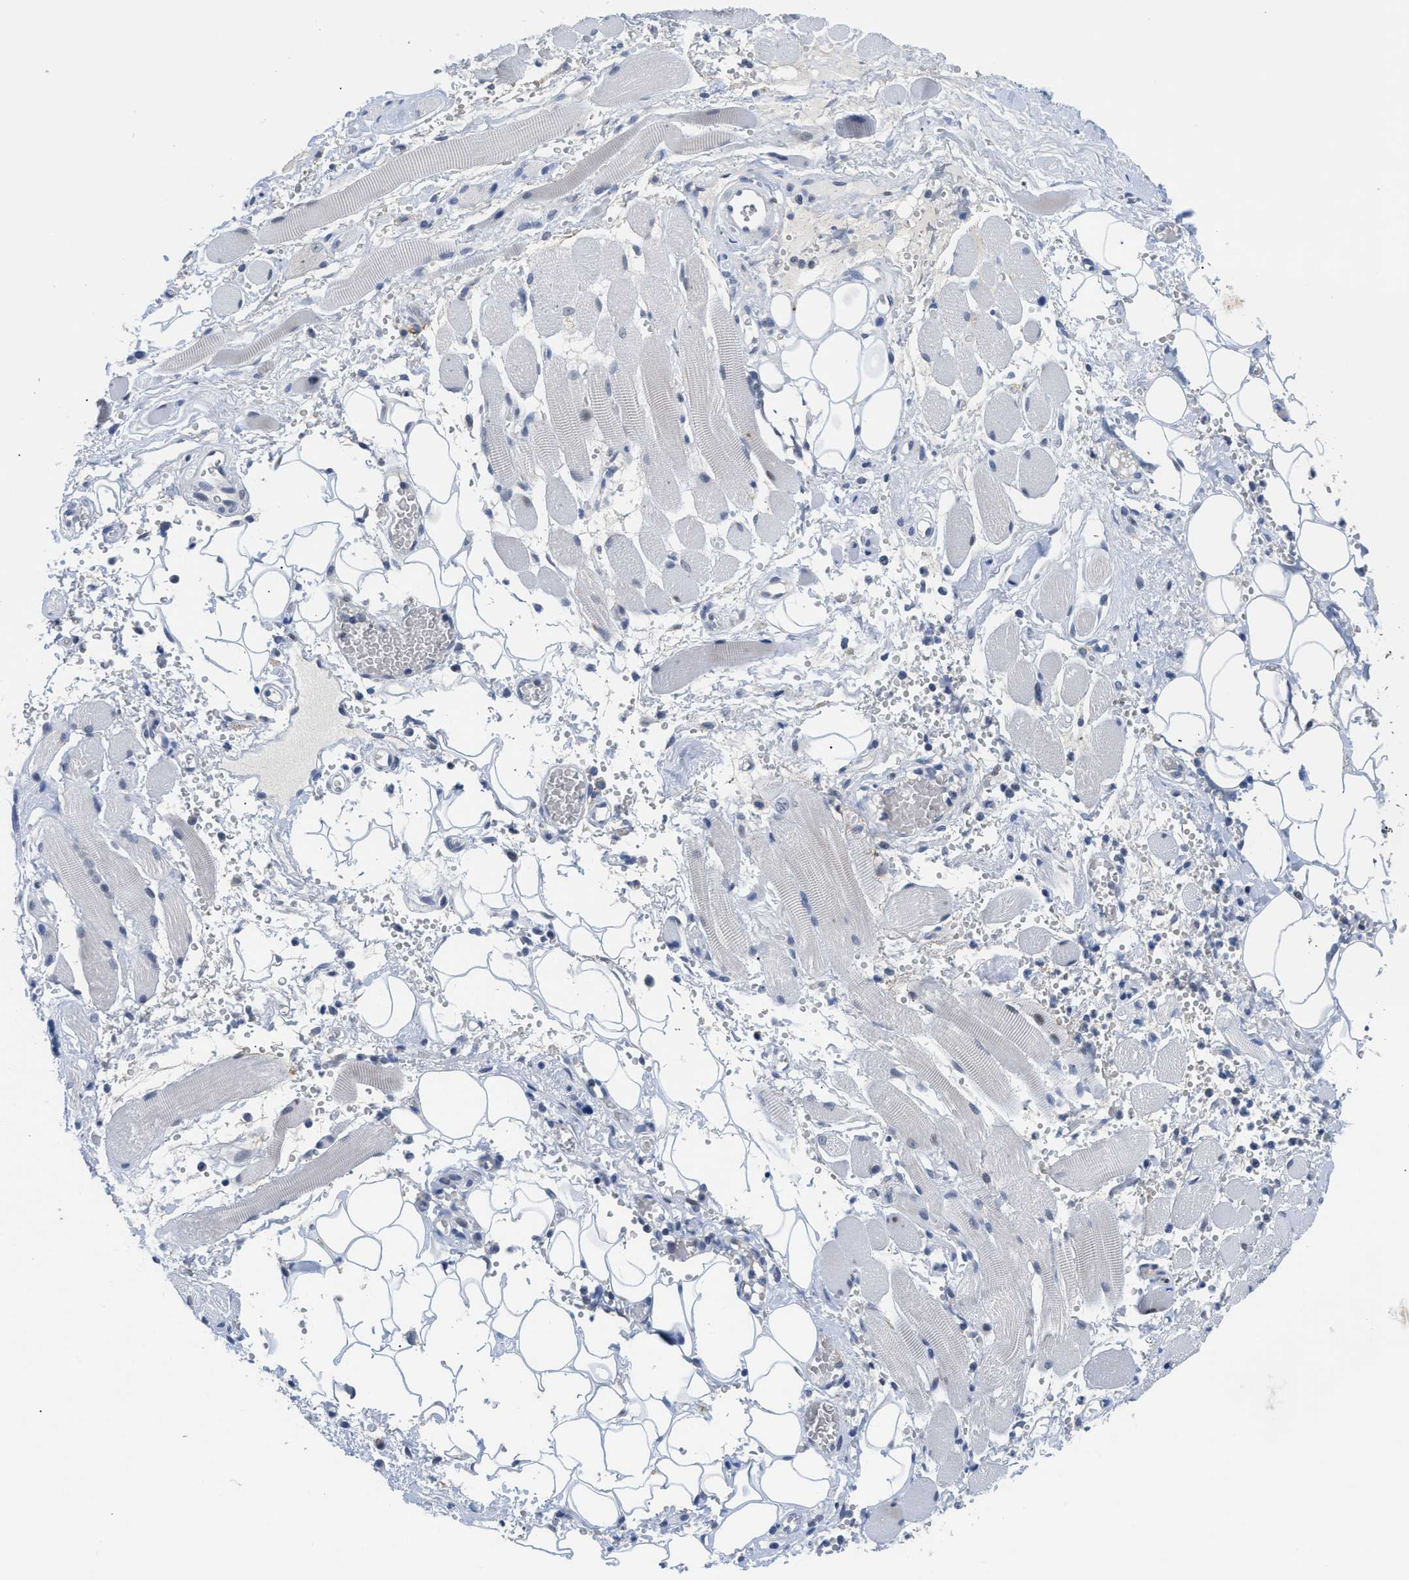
{"staining": {"intensity": "negative", "quantity": "none", "location": "none"}, "tissue": "adipose tissue", "cell_type": "Adipocytes", "image_type": "normal", "snomed": [{"axis": "morphology", "description": "Squamous cell carcinoma, NOS"}, {"axis": "topography", "description": "Oral tissue"}, {"axis": "topography", "description": "Head-Neck"}], "caption": "A histopathology image of human adipose tissue is negative for staining in adipocytes. Nuclei are stained in blue.", "gene": "OR9K2", "patient": {"sex": "female", "age": 50}}